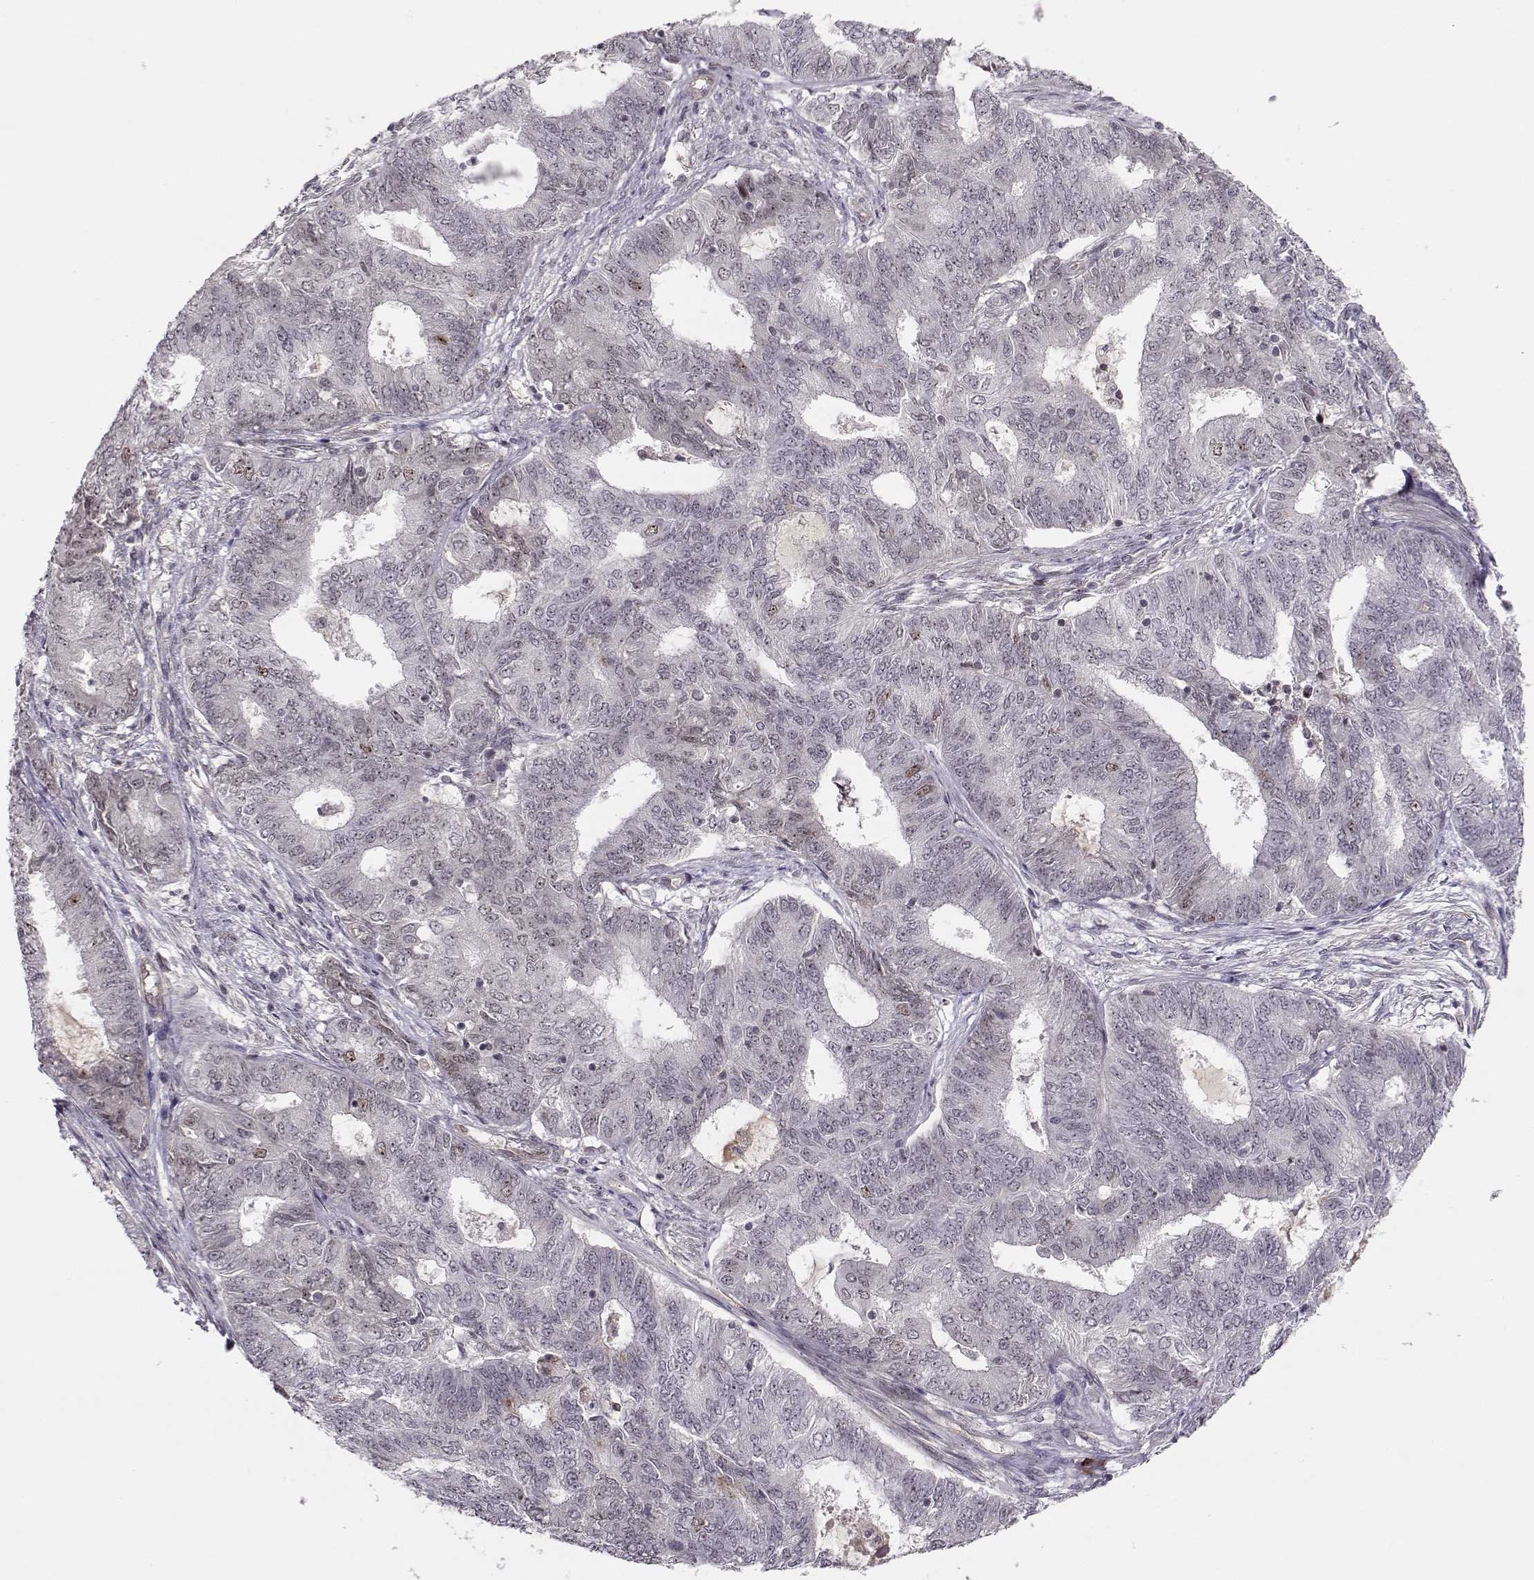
{"staining": {"intensity": "negative", "quantity": "none", "location": "none"}, "tissue": "endometrial cancer", "cell_type": "Tumor cells", "image_type": "cancer", "snomed": [{"axis": "morphology", "description": "Adenocarcinoma, NOS"}, {"axis": "topography", "description": "Endometrium"}], "caption": "Human endometrial cancer stained for a protein using IHC reveals no staining in tumor cells.", "gene": "CIR1", "patient": {"sex": "female", "age": 62}}